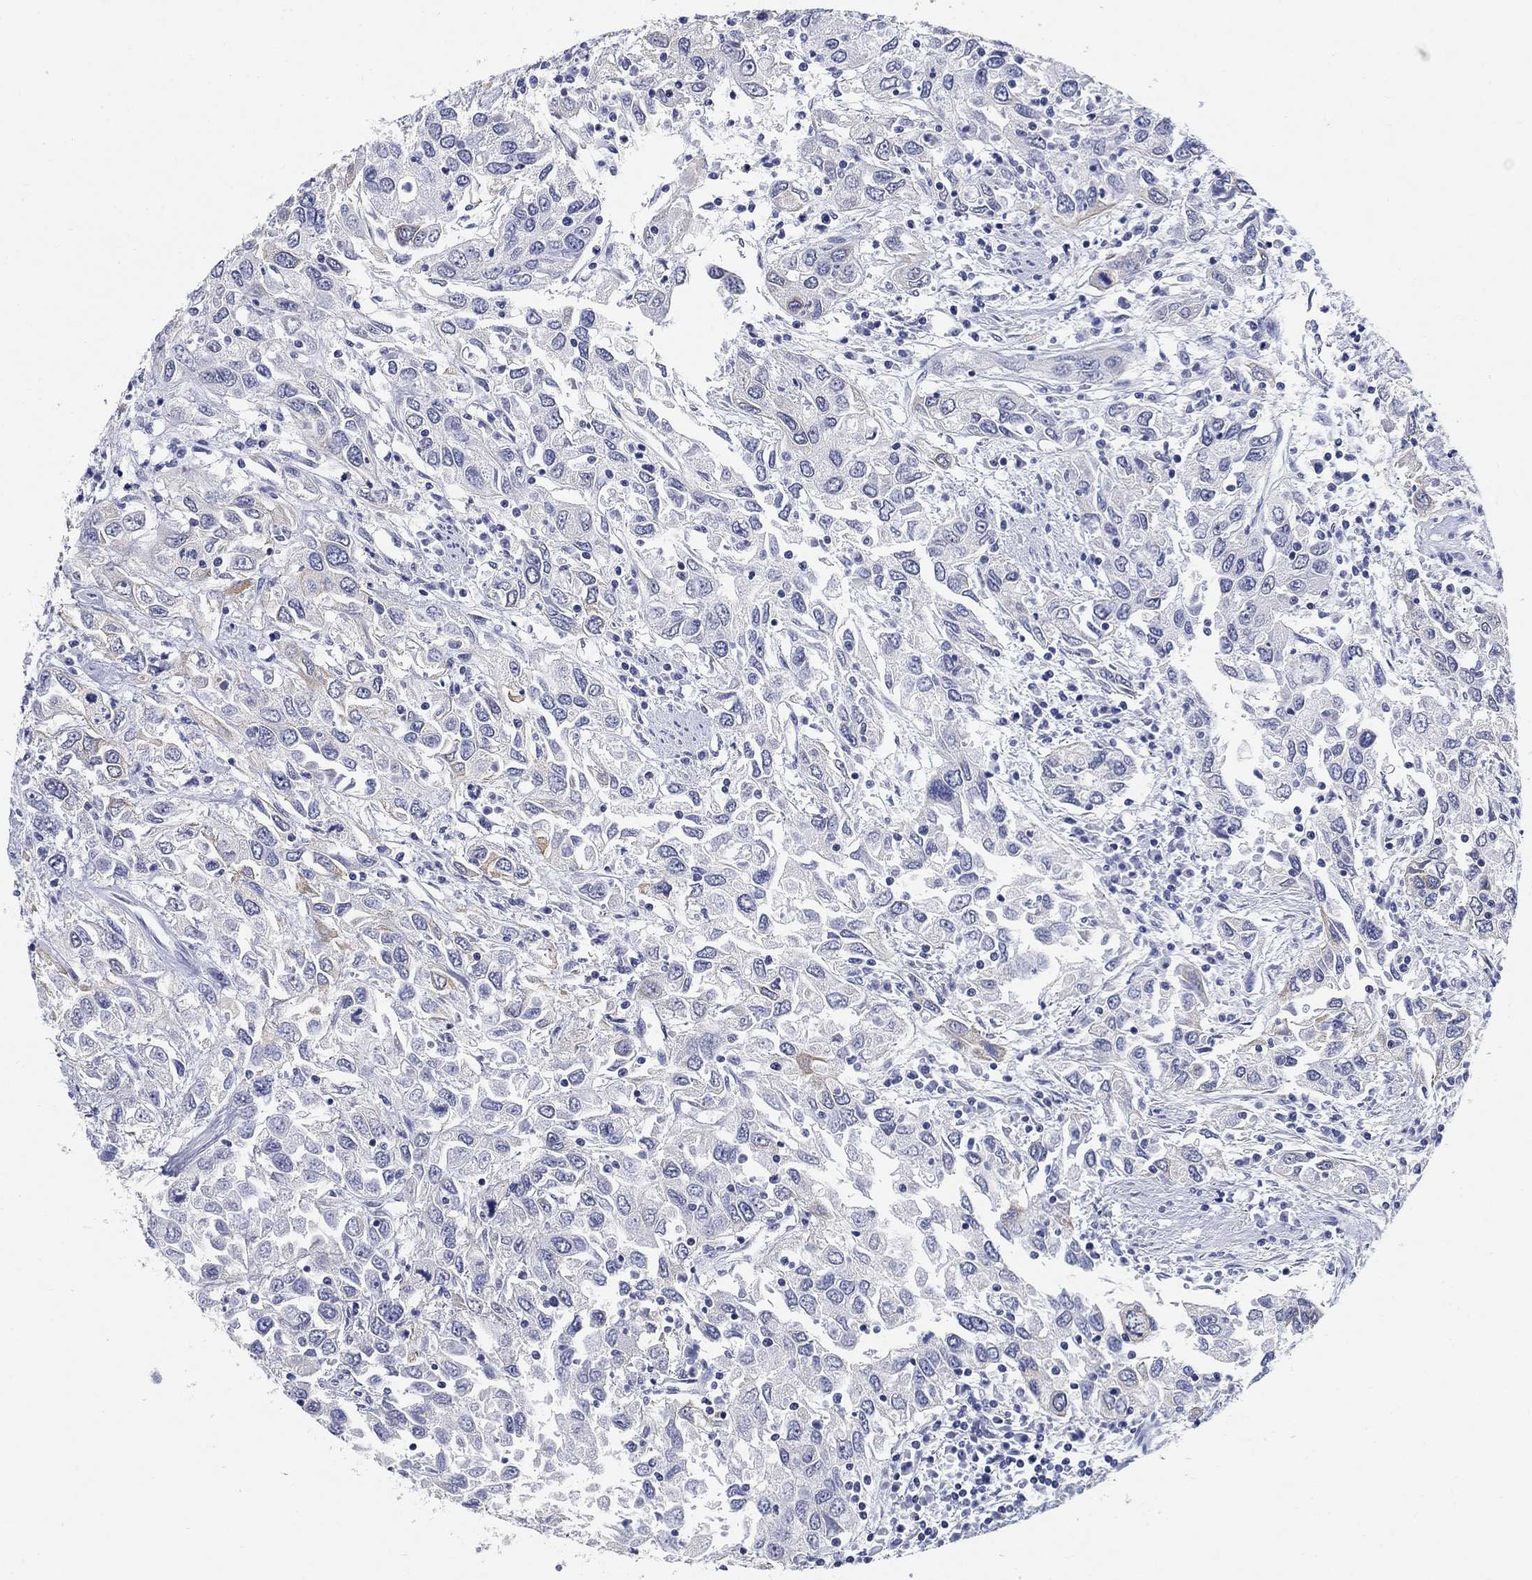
{"staining": {"intensity": "negative", "quantity": "none", "location": "none"}, "tissue": "urothelial cancer", "cell_type": "Tumor cells", "image_type": "cancer", "snomed": [{"axis": "morphology", "description": "Urothelial carcinoma, High grade"}, {"axis": "topography", "description": "Urinary bladder"}], "caption": "Immunohistochemistry of human urothelial carcinoma (high-grade) reveals no positivity in tumor cells.", "gene": "CLUL1", "patient": {"sex": "male", "age": 76}}